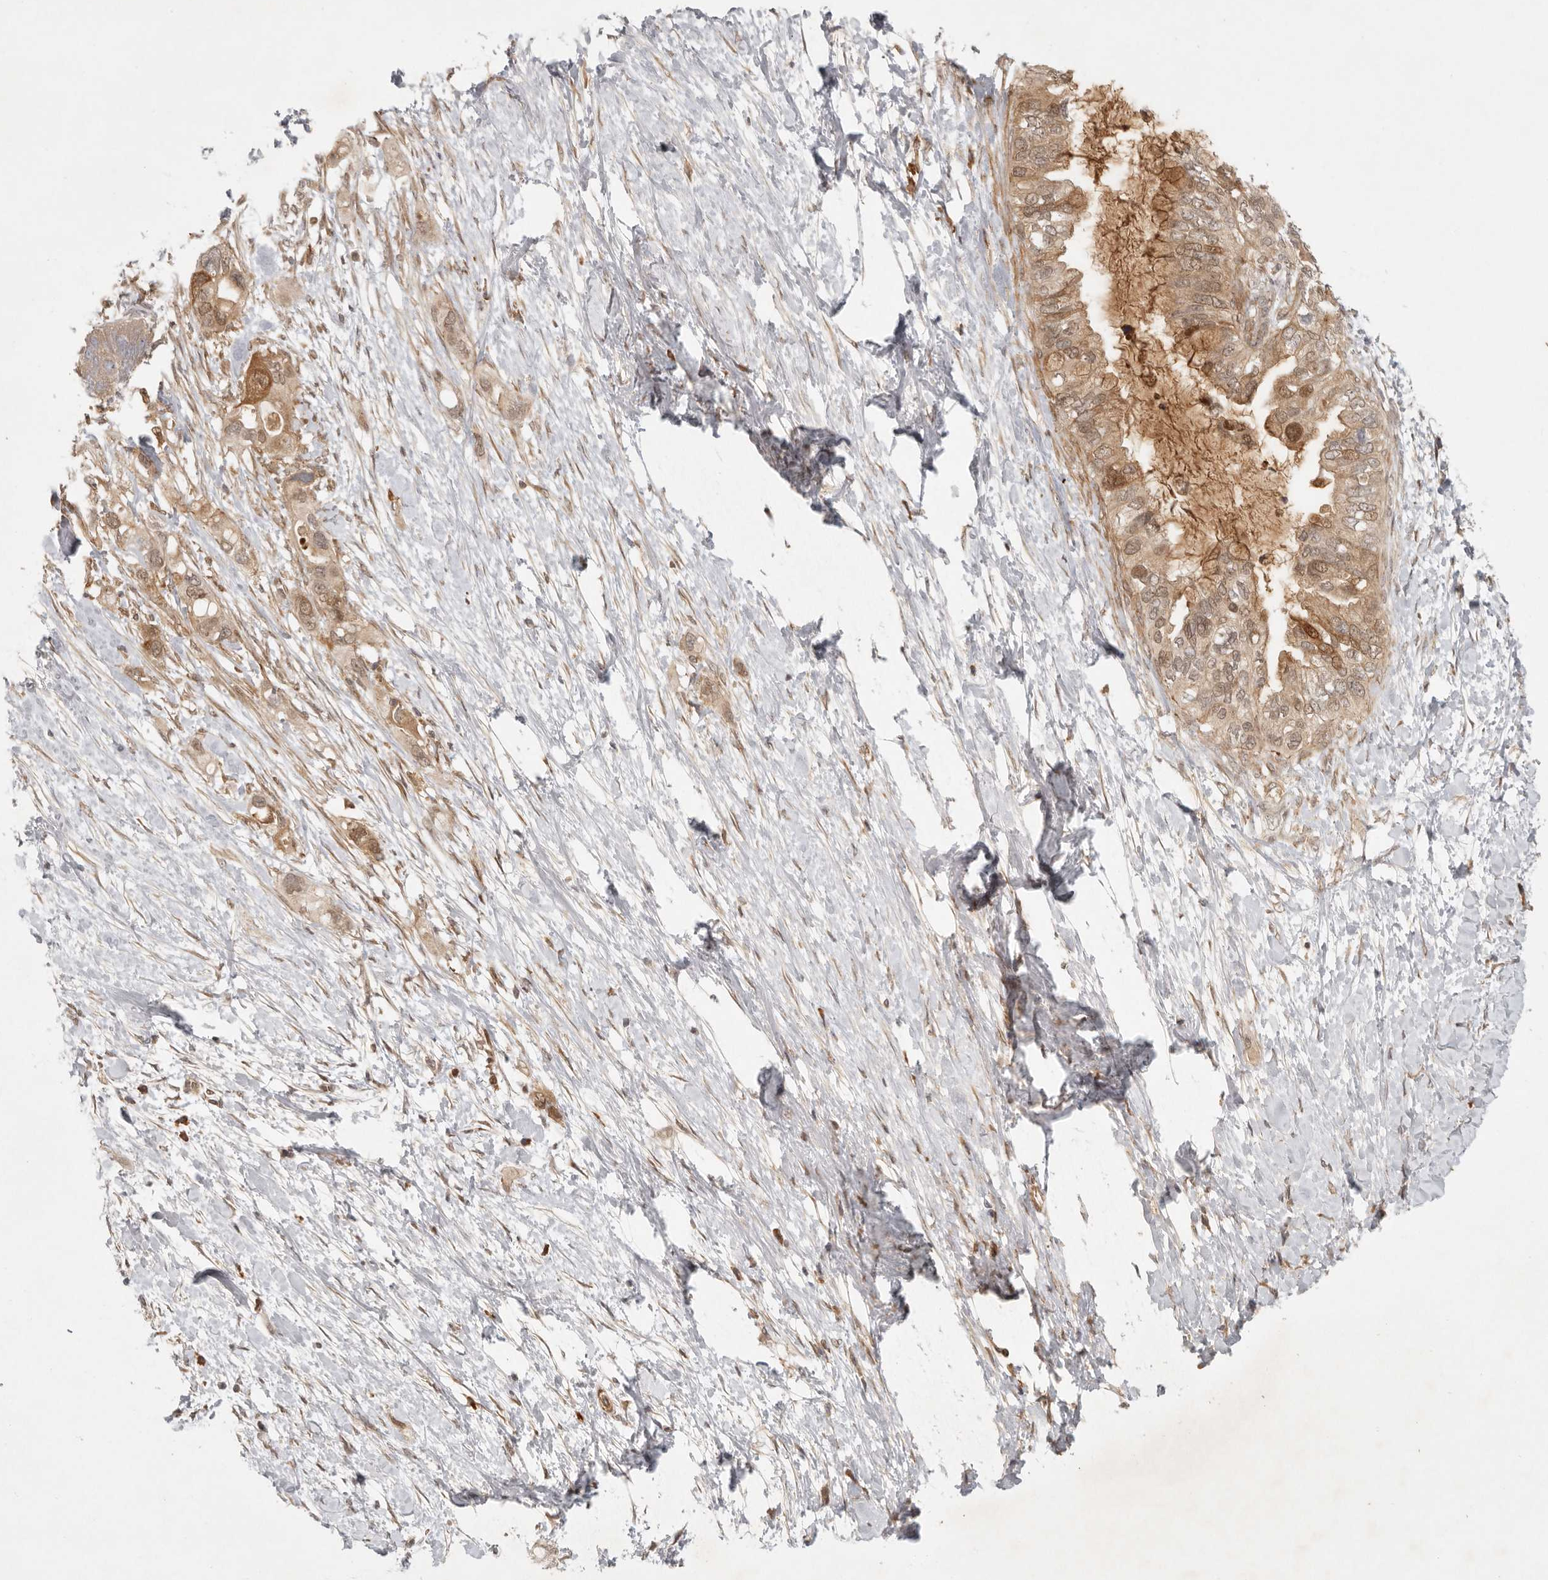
{"staining": {"intensity": "moderate", "quantity": ">75%", "location": "cytoplasmic/membranous,nuclear"}, "tissue": "pancreatic cancer", "cell_type": "Tumor cells", "image_type": "cancer", "snomed": [{"axis": "morphology", "description": "Adenocarcinoma, NOS"}, {"axis": "topography", "description": "Pancreas"}], "caption": "High-magnification brightfield microscopy of pancreatic cancer stained with DAB (brown) and counterstained with hematoxylin (blue). tumor cells exhibit moderate cytoplasmic/membranous and nuclear staining is seen in about>75% of cells.", "gene": "AHDC1", "patient": {"sex": "female", "age": 56}}